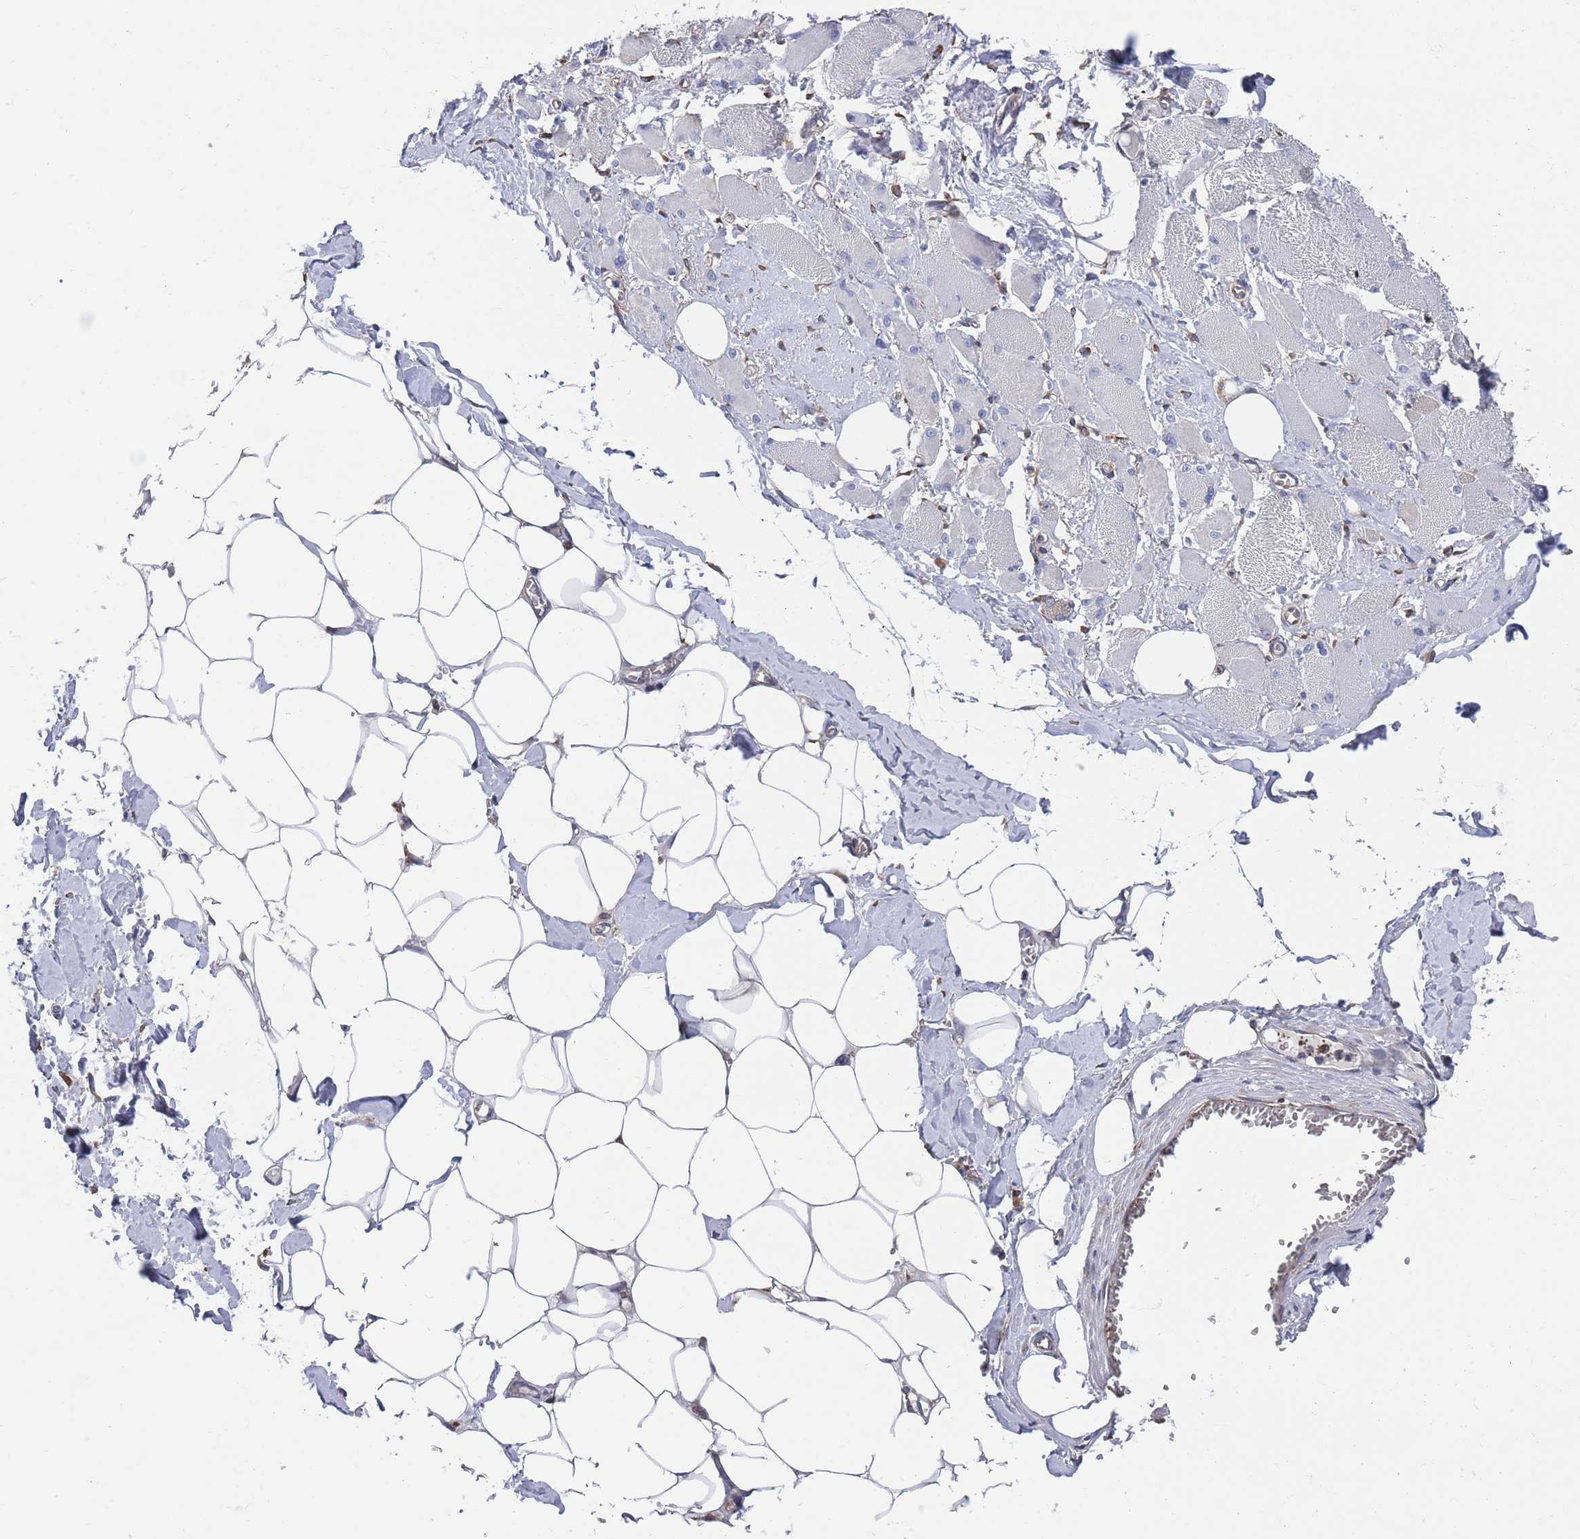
{"staining": {"intensity": "negative", "quantity": "none", "location": "none"}, "tissue": "skeletal muscle", "cell_type": "Myocytes", "image_type": "normal", "snomed": [{"axis": "morphology", "description": "Normal tissue, NOS"}, {"axis": "morphology", "description": "Basal cell carcinoma"}, {"axis": "topography", "description": "Skeletal muscle"}], "caption": "Immunohistochemistry (IHC) micrograph of benign skeletal muscle stained for a protein (brown), which demonstrates no expression in myocytes. (DAB immunohistochemistry (IHC), high magnification).", "gene": "GID8", "patient": {"sex": "female", "age": 64}}